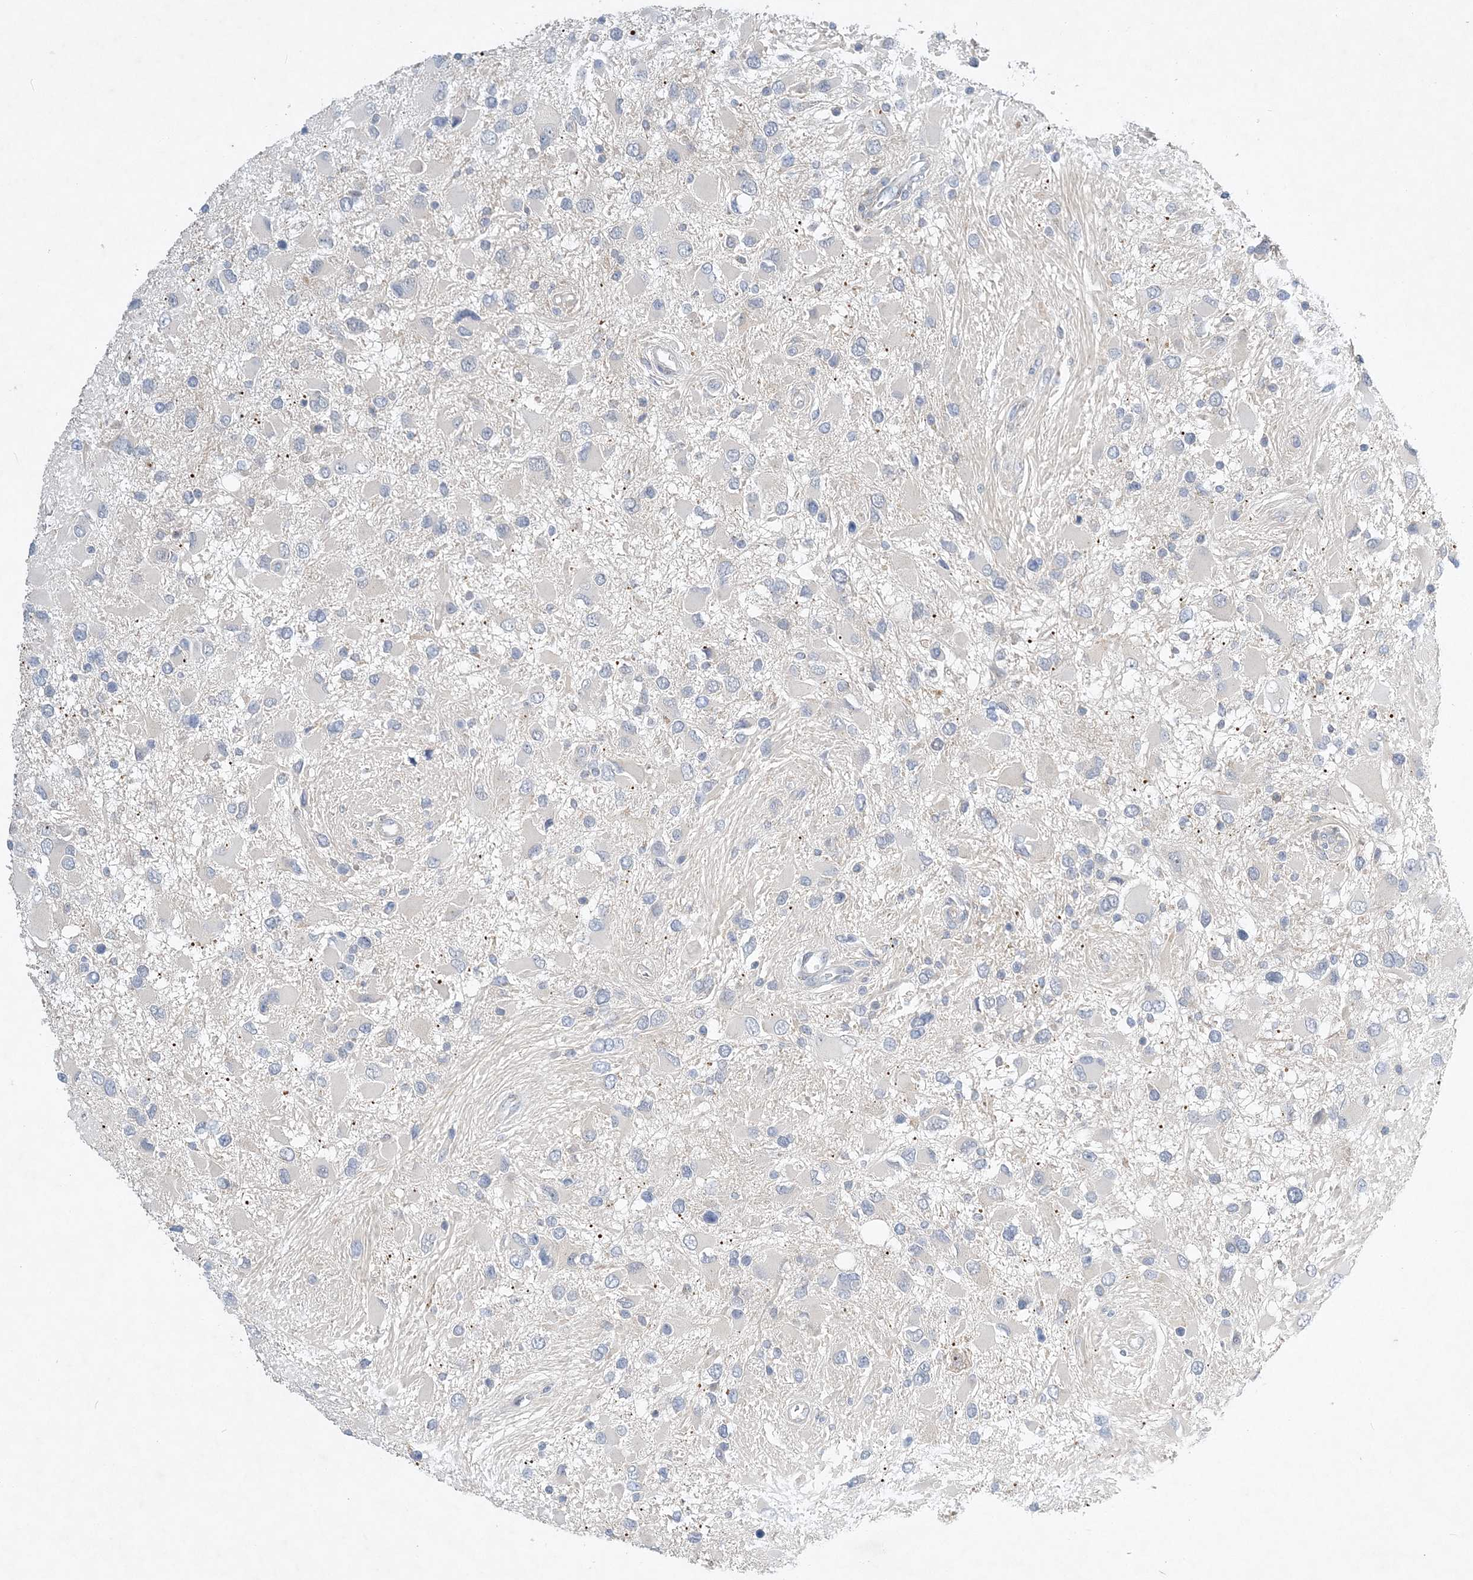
{"staining": {"intensity": "negative", "quantity": "none", "location": "none"}, "tissue": "glioma", "cell_type": "Tumor cells", "image_type": "cancer", "snomed": [{"axis": "morphology", "description": "Glioma, malignant, High grade"}, {"axis": "topography", "description": "Brain"}], "caption": "This is a micrograph of immunohistochemistry (IHC) staining of high-grade glioma (malignant), which shows no expression in tumor cells.", "gene": "ANKRD35", "patient": {"sex": "male", "age": 53}}